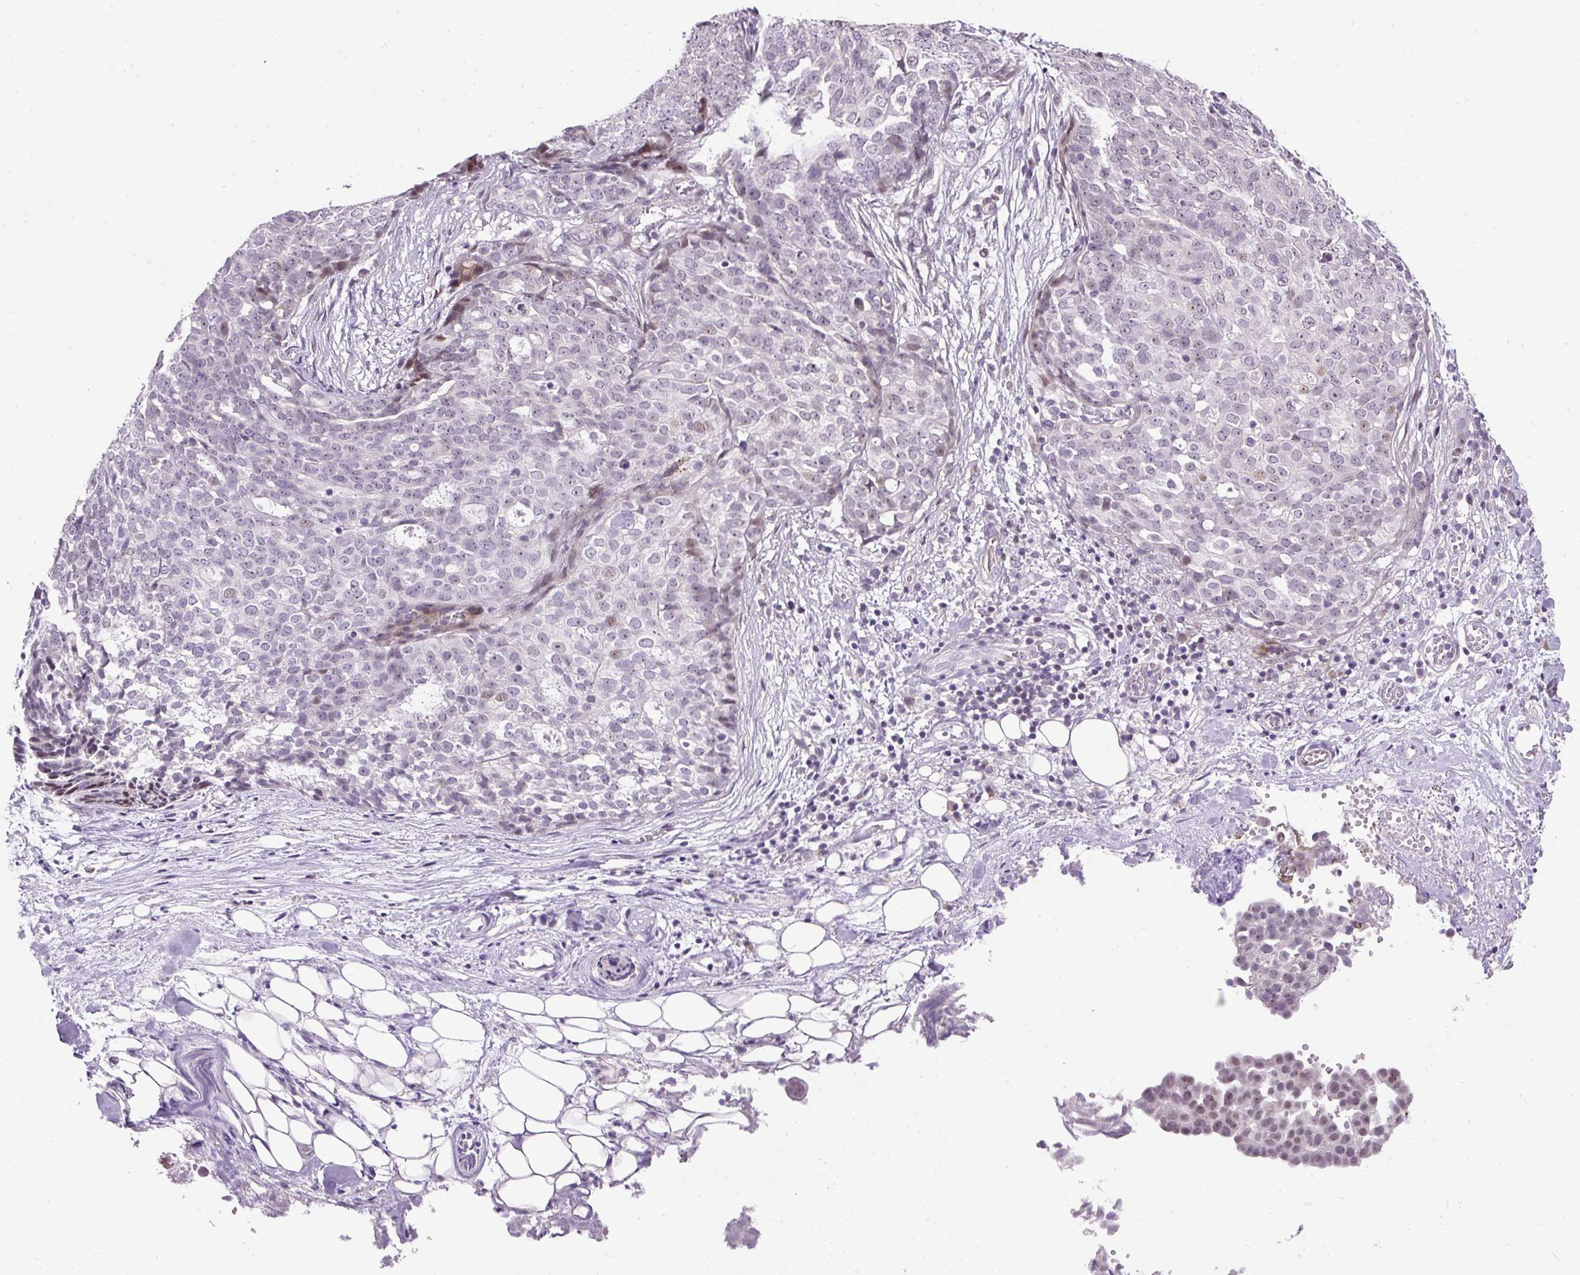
{"staining": {"intensity": "moderate", "quantity": "<25%", "location": "nuclear"}, "tissue": "ovarian cancer", "cell_type": "Tumor cells", "image_type": "cancer", "snomed": [{"axis": "morphology", "description": "Cystadenocarcinoma, serous, NOS"}, {"axis": "topography", "description": "Soft tissue"}, {"axis": "topography", "description": "Ovary"}], "caption": "A high-resolution micrograph shows IHC staining of ovarian cancer, which shows moderate nuclear staining in approximately <25% of tumor cells. Nuclei are stained in blue.", "gene": "ARHGEF18", "patient": {"sex": "female", "age": 57}}